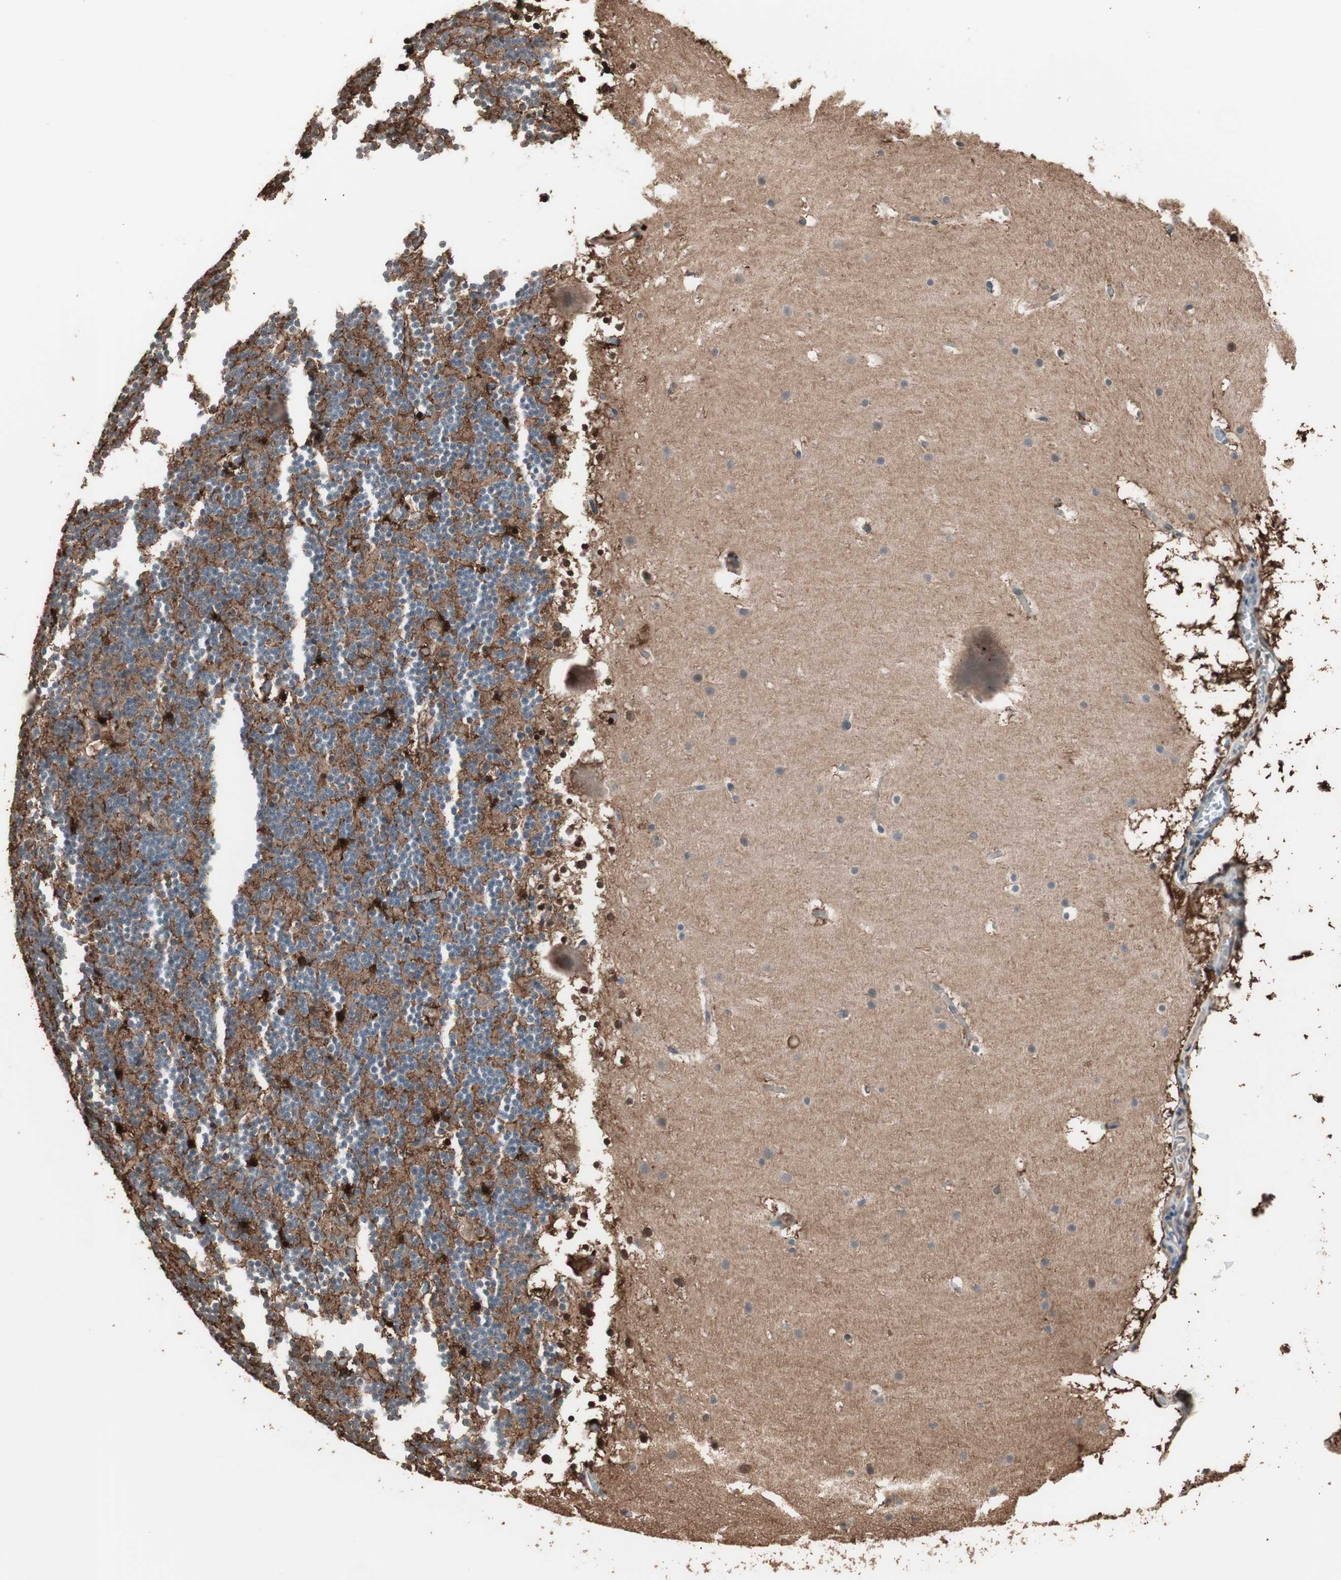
{"staining": {"intensity": "strong", "quantity": "<25%", "location": "cytoplasmic/membranous,nuclear"}, "tissue": "cerebellum", "cell_type": "Cells in granular layer", "image_type": "normal", "snomed": [{"axis": "morphology", "description": "Normal tissue, NOS"}, {"axis": "topography", "description": "Cerebellum"}], "caption": "An IHC micrograph of unremarkable tissue is shown. Protein staining in brown labels strong cytoplasmic/membranous,nuclear positivity in cerebellum within cells in granular layer.", "gene": "CCT3", "patient": {"sex": "male", "age": 45}}